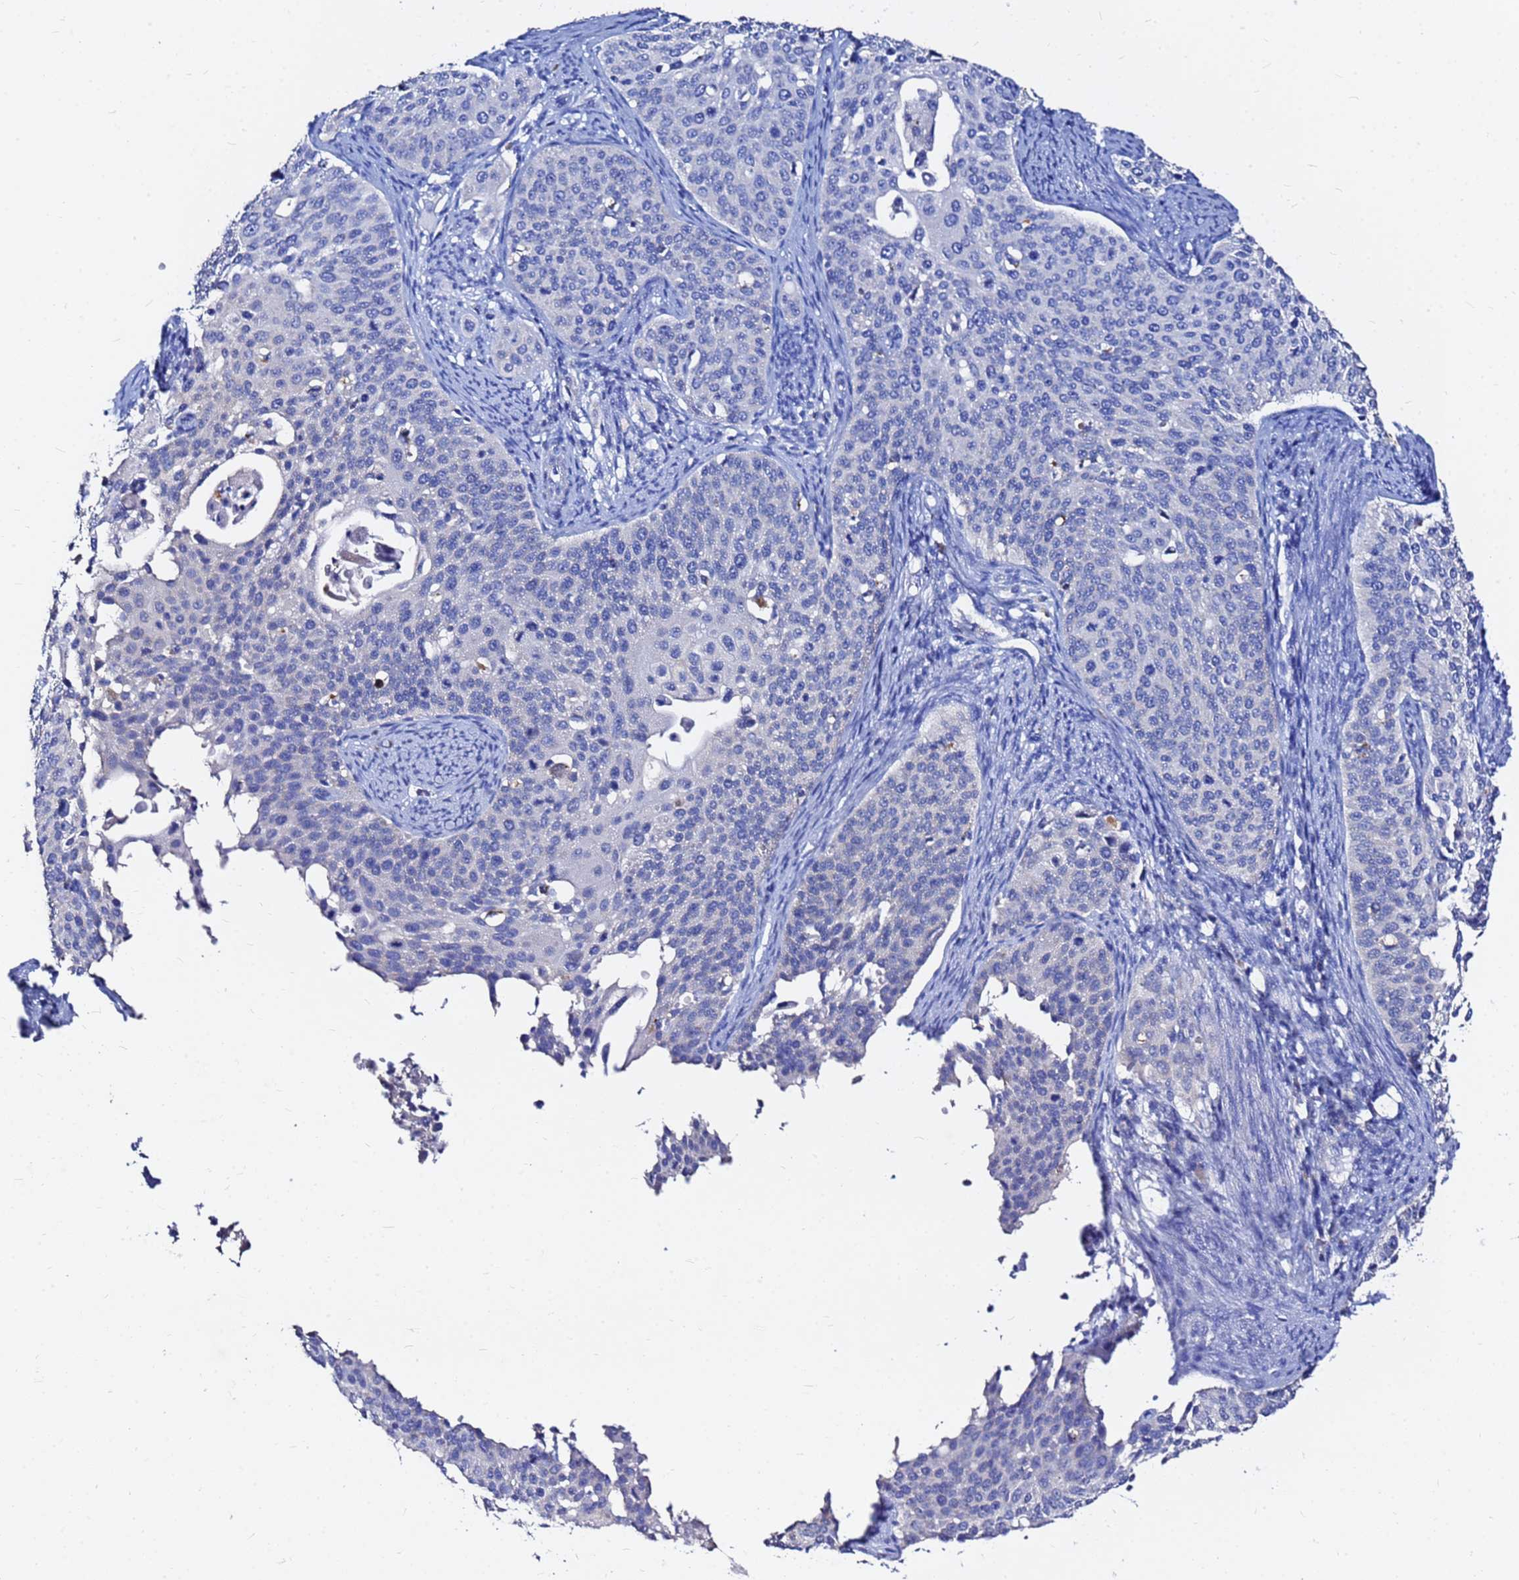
{"staining": {"intensity": "negative", "quantity": "none", "location": "none"}, "tissue": "cervical cancer", "cell_type": "Tumor cells", "image_type": "cancer", "snomed": [{"axis": "morphology", "description": "Squamous cell carcinoma, NOS"}, {"axis": "topography", "description": "Cervix"}], "caption": "The image exhibits no staining of tumor cells in cervical squamous cell carcinoma.", "gene": "FAM183A", "patient": {"sex": "female", "age": 44}}